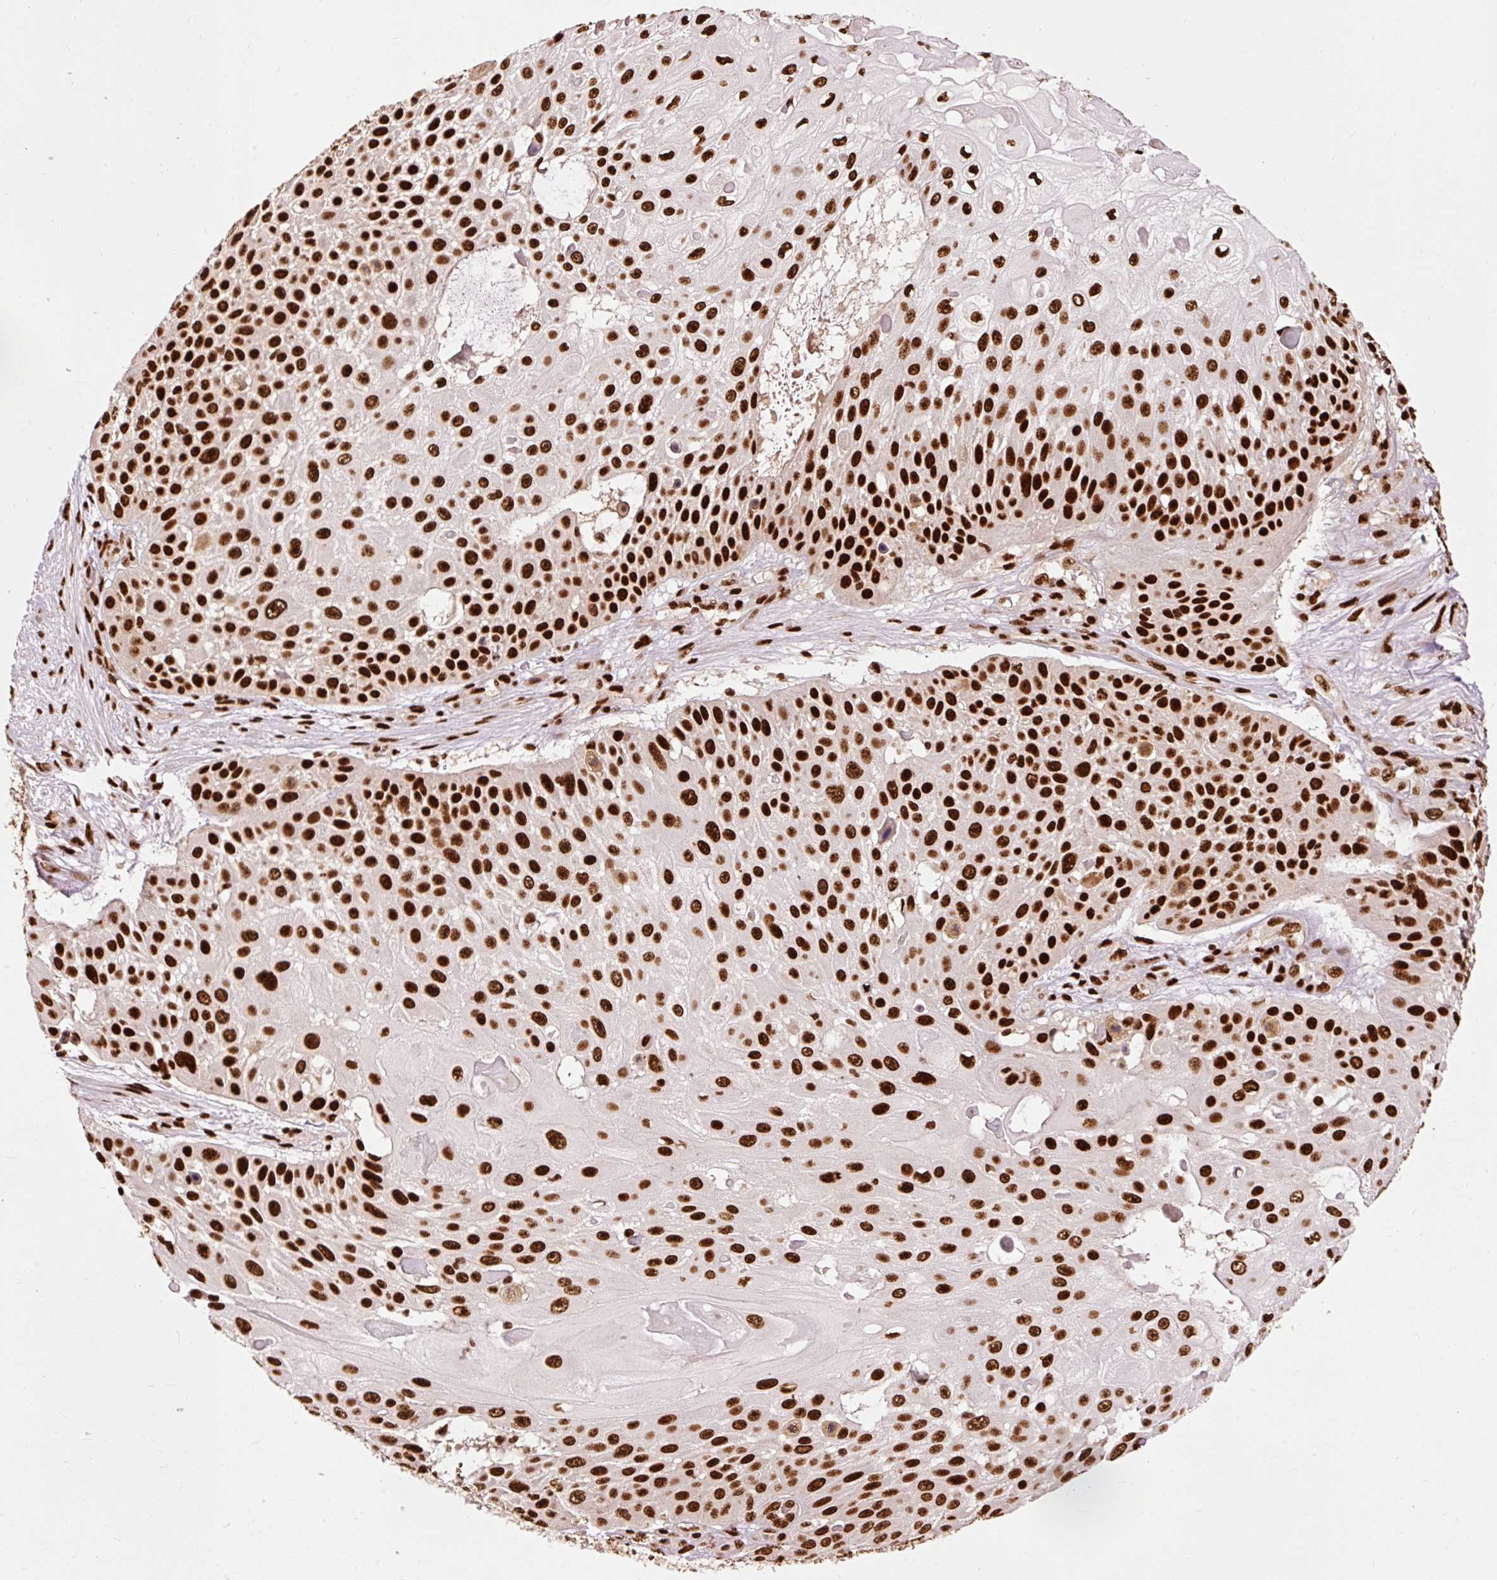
{"staining": {"intensity": "strong", "quantity": ">75%", "location": "nuclear"}, "tissue": "skin cancer", "cell_type": "Tumor cells", "image_type": "cancer", "snomed": [{"axis": "morphology", "description": "Squamous cell carcinoma, NOS"}, {"axis": "topography", "description": "Skin"}], "caption": "A histopathology image of human skin cancer (squamous cell carcinoma) stained for a protein demonstrates strong nuclear brown staining in tumor cells.", "gene": "ZBTB44", "patient": {"sex": "female", "age": 86}}